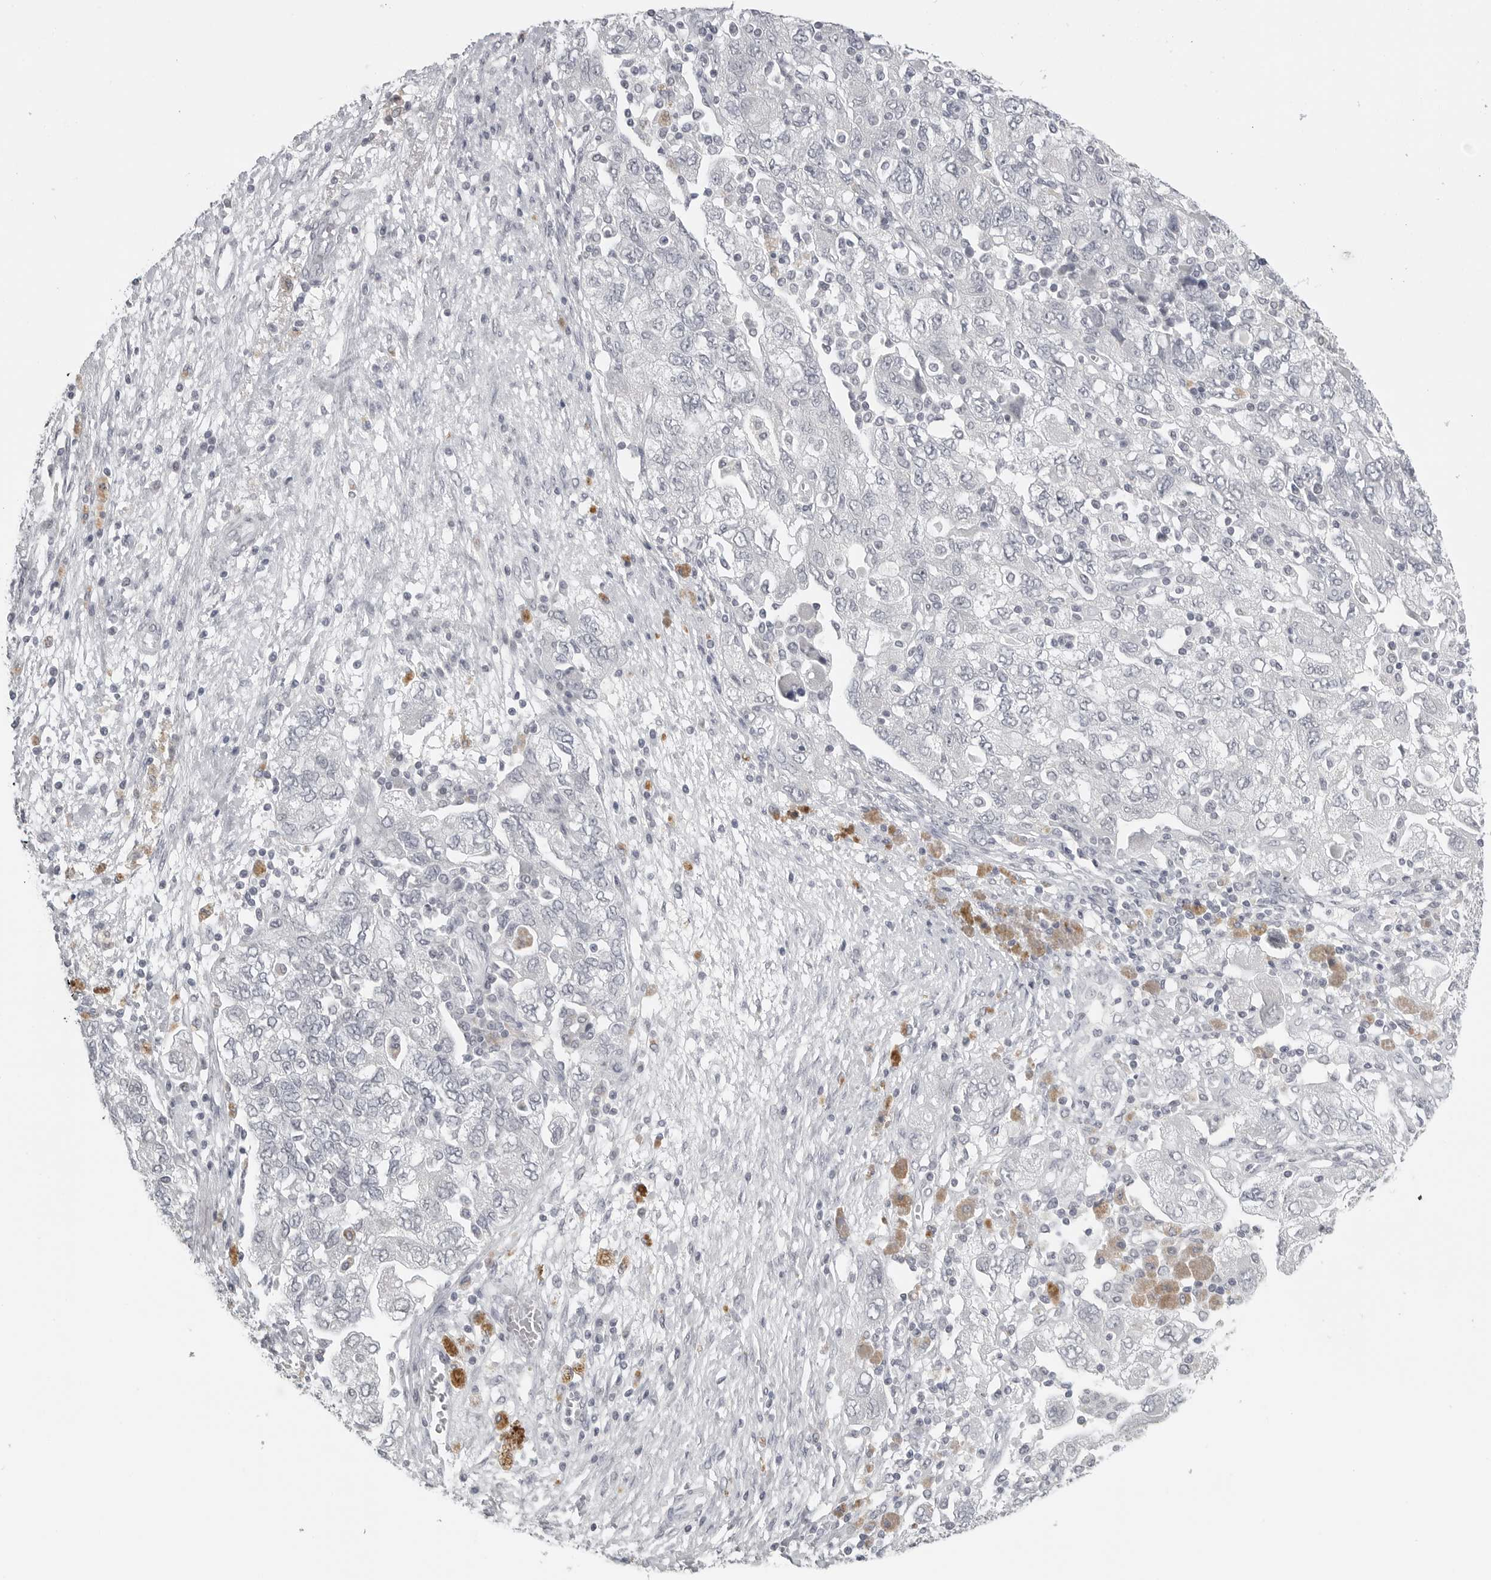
{"staining": {"intensity": "negative", "quantity": "none", "location": "none"}, "tissue": "ovarian cancer", "cell_type": "Tumor cells", "image_type": "cancer", "snomed": [{"axis": "morphology", "description": "Carcinoma, NOS"}, {"axis": "morphology", "description": "Cystadenocarcinoma, serous, NOS"}, {"axis": "topography", "description": "Ovary"}], "caption": "Immunohistochemical staining of carcinoma (ovarian) displays no significant positivity in tumor cells.", "gene": "BPIFA1", "patient": {"sex": "female", "age": 69}}